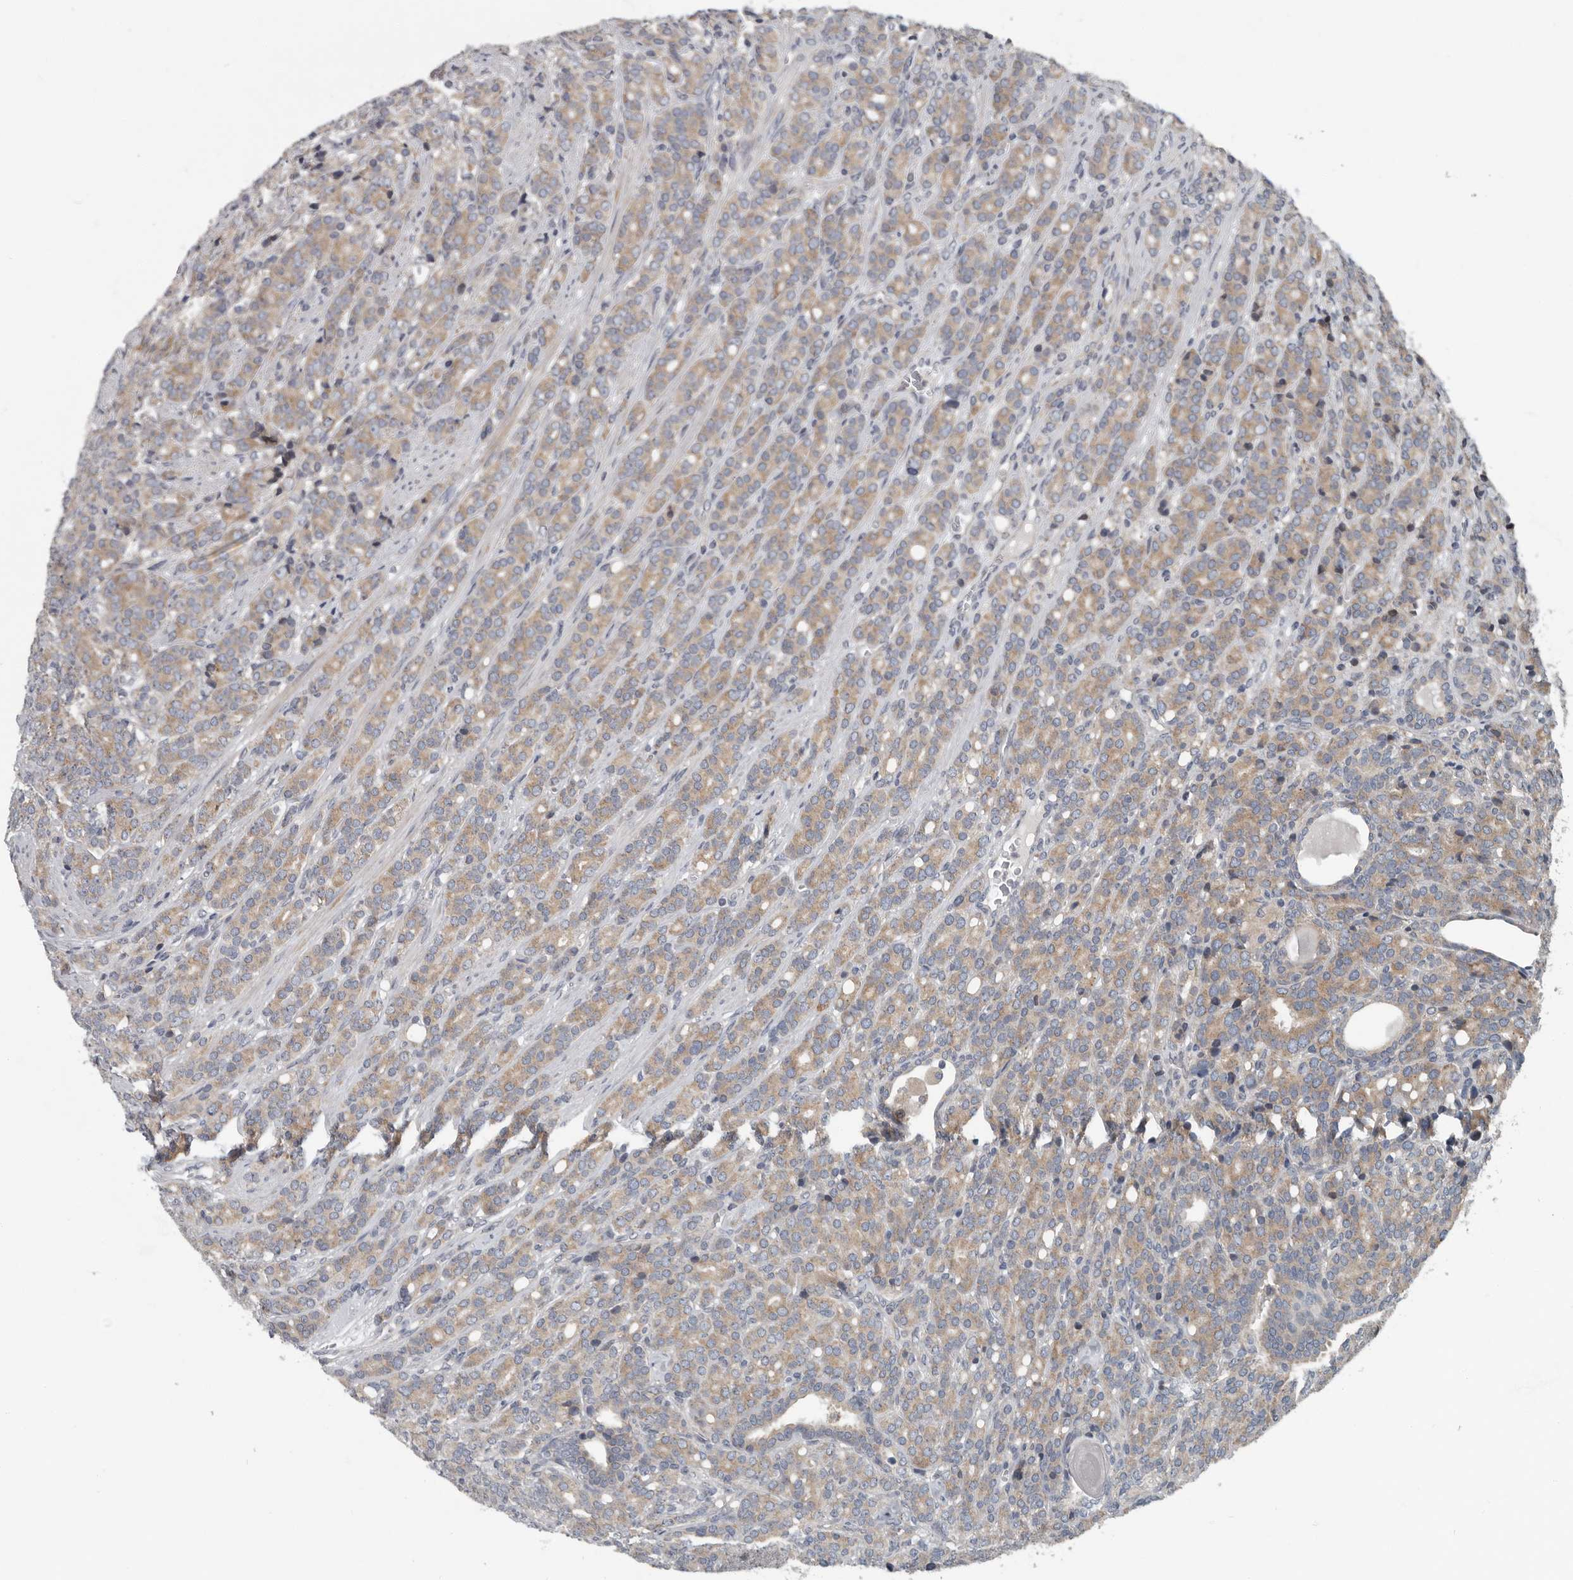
{"staining": {"intensity": "weak", "quantity": ">75%", "location": "cytoplasmic/membranous"}, "tissue": "prostate cancer", "cell_type": "Tumor cells", "image_type": "cancer", "snomed": [{"axis": "morphology", "description": "Adenocarcinoma, High grade"}, {"axis": "topography", "description": "Prostate"}], "caption": "Immunohistochemistry (IHC) photomicrograph of human prostate adenocarcinoma (high-grade) stained for a protein (brown), which demonstrates low levels of weak cytoplasmic/membranous expression in approximately >75% of tumor cells.", "gene": "TMEM199", "patient": {"sex": "male", "age": 62}}